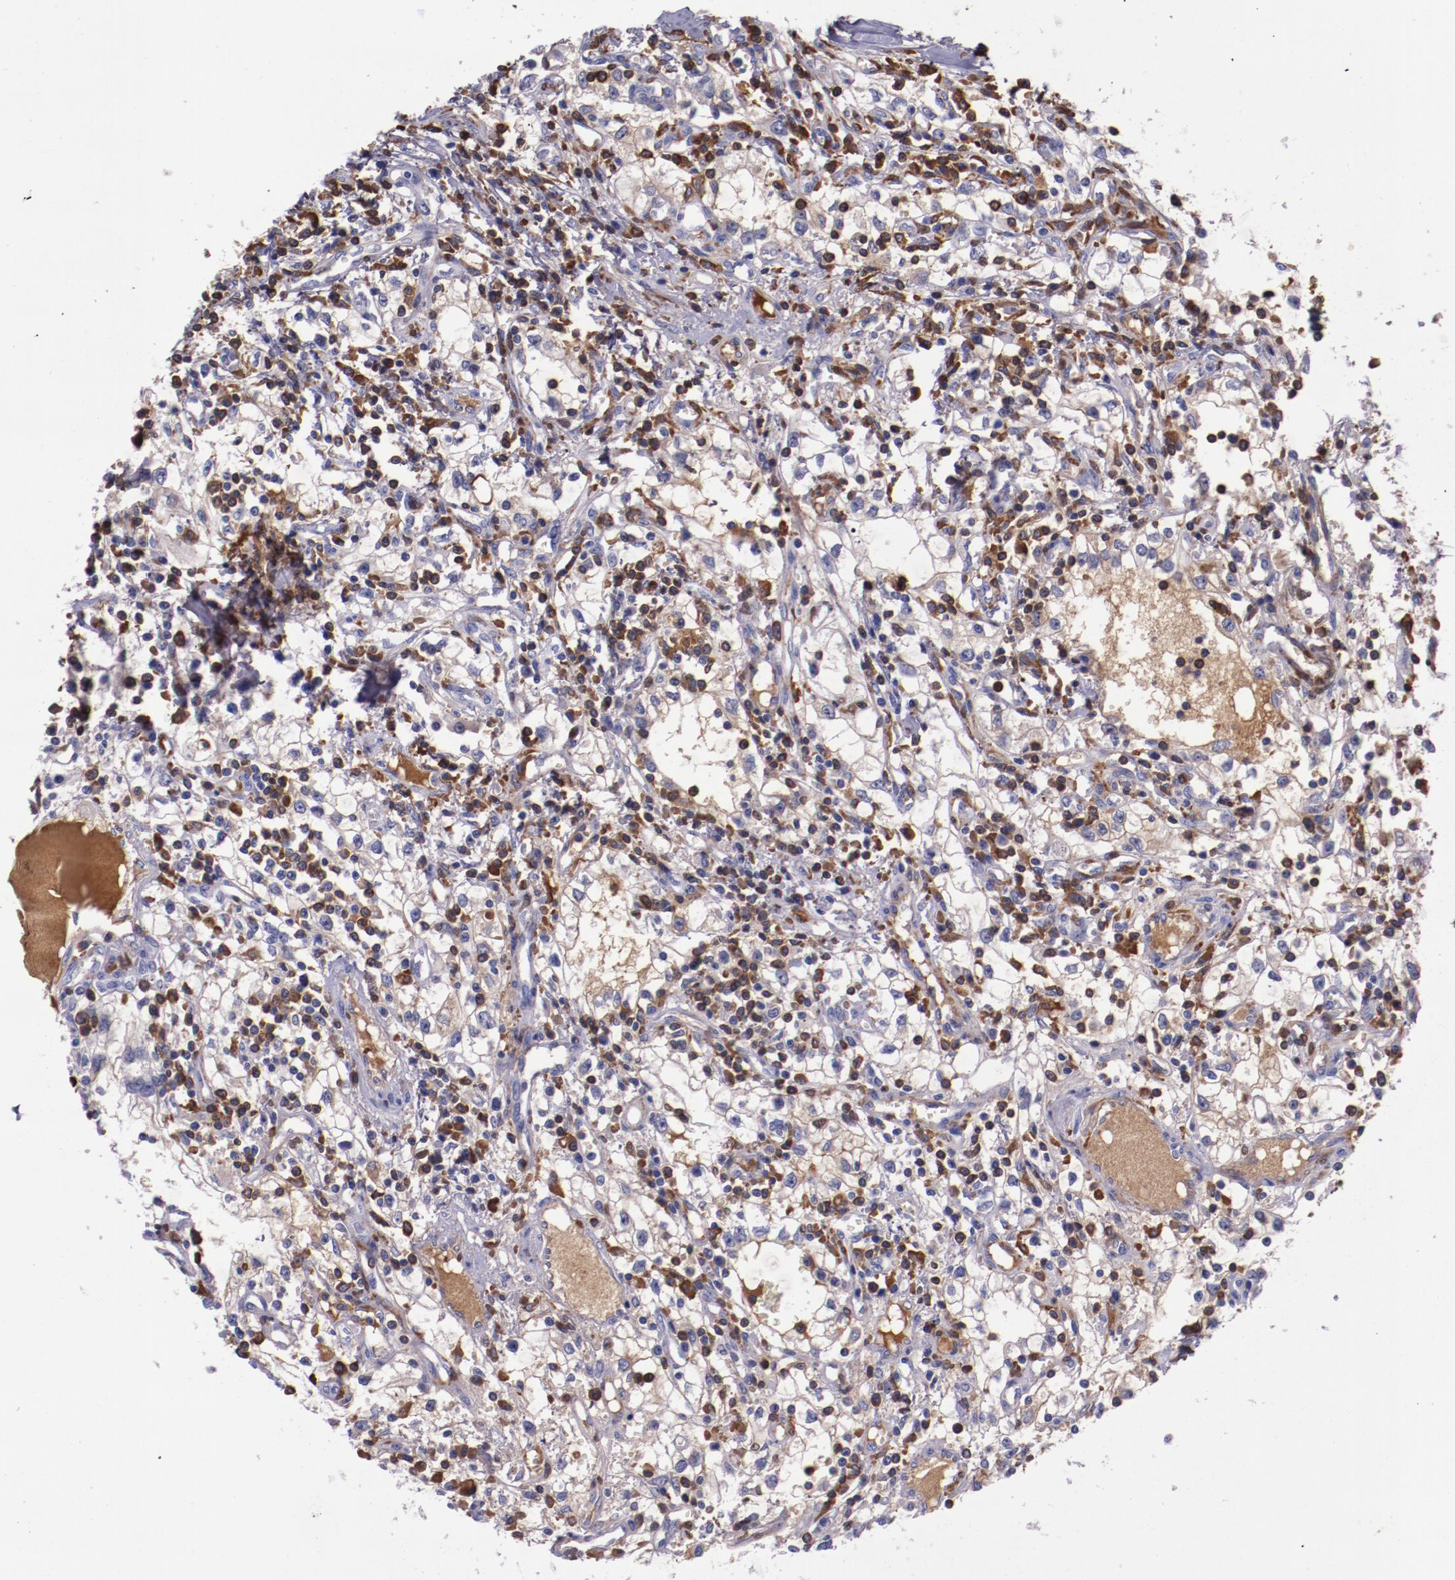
{"staining": {"intensity": "weak", "quantity": "<25%", "location": "cytoplasmic/membranous"}, "tissue": "renal cancer", "cell_type": "Tumor cells", "image_type": "cancer", "snomed": [{"axis": "morphology", "description": "Adenocarcinoma, NOS"}, {"axis": "topography", "description": "Kidney"}], "caption": "The micrograph exhibits no staining of tumor cells in renal cancer (adenocarcinoma). (DAB immunohistochemistry, high magnification).", "gene": "APOH", "patient": {"sex": "male", "age": 82}}